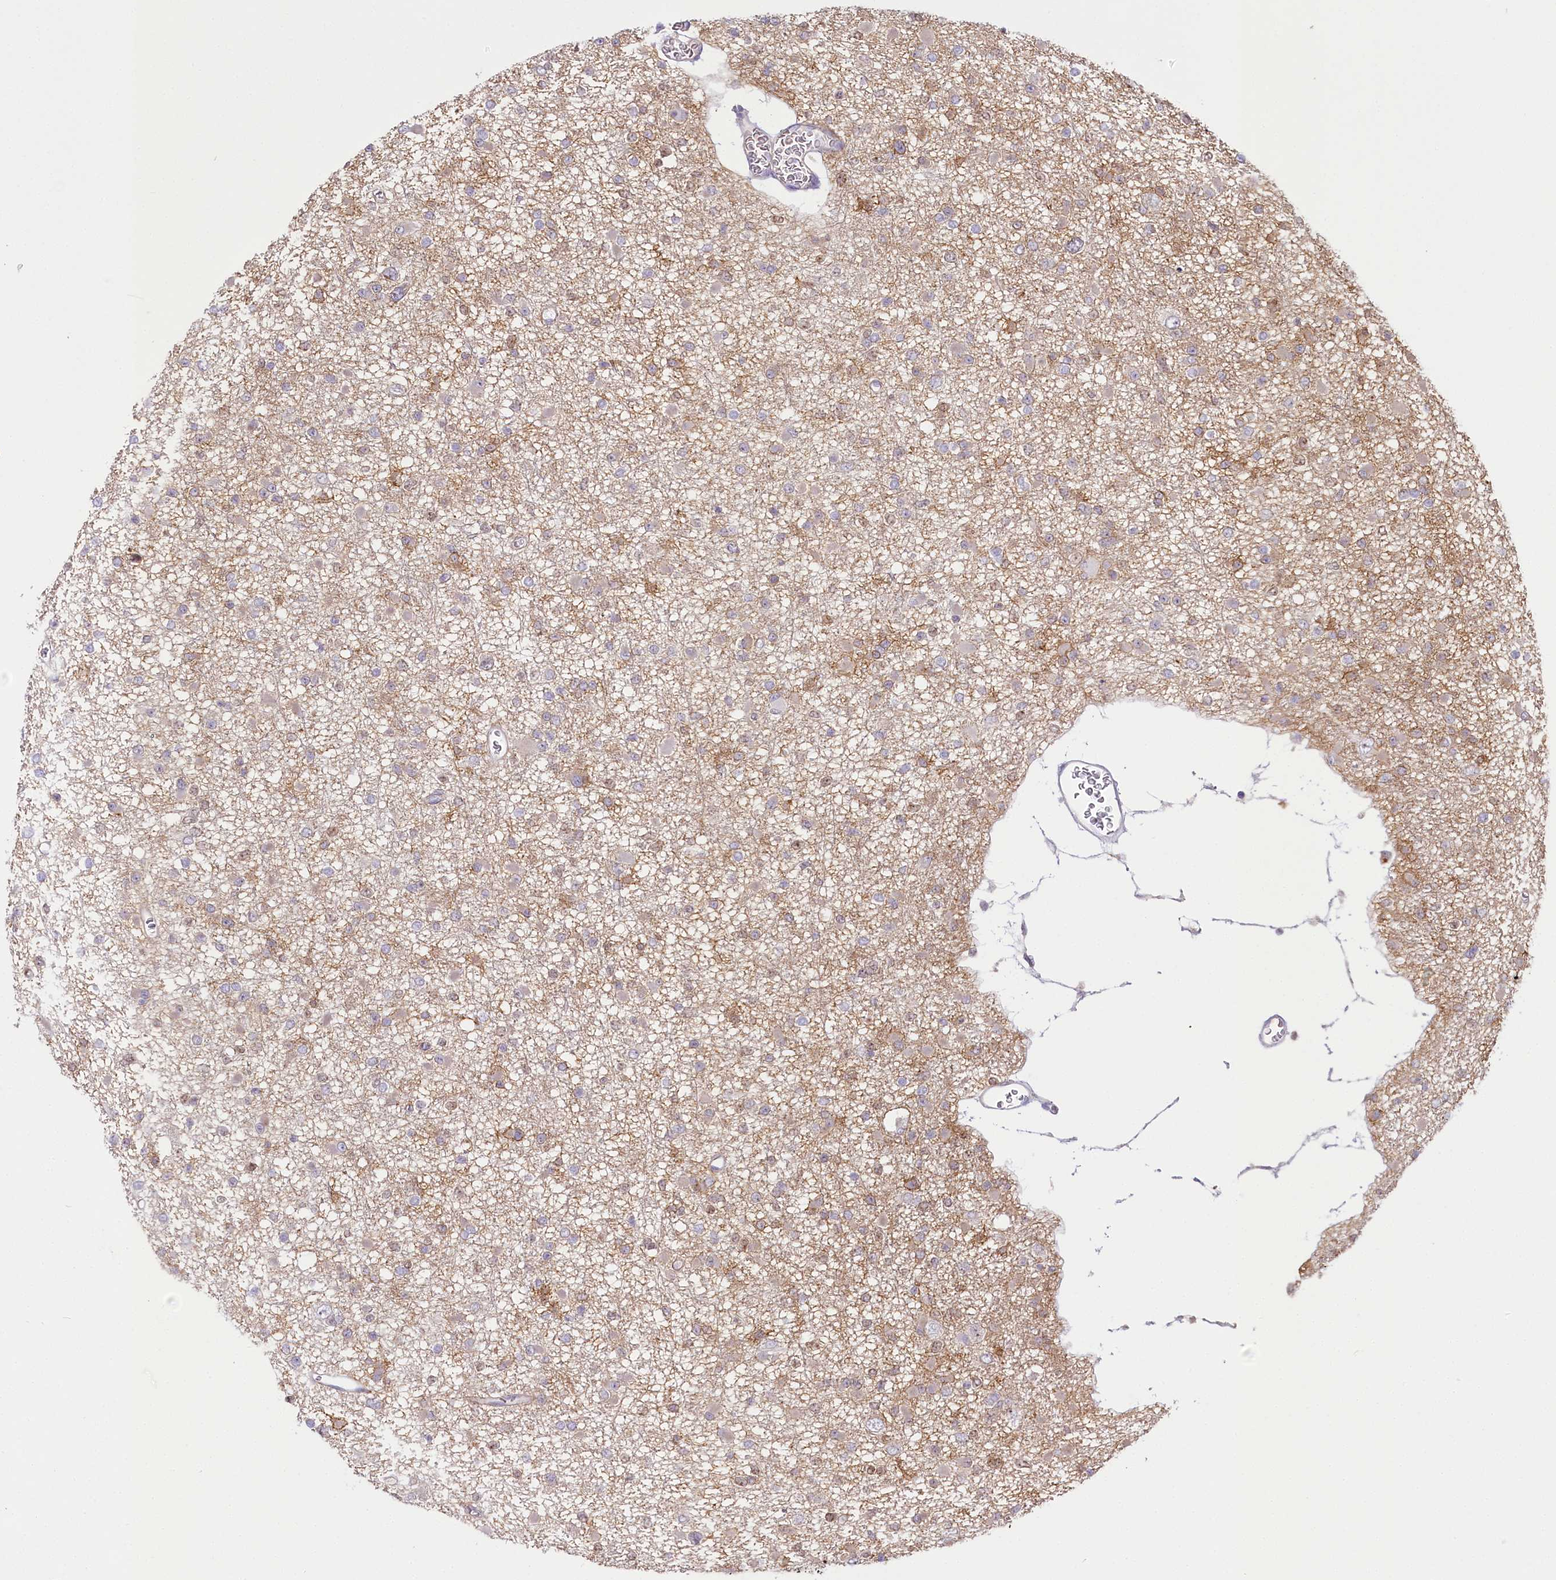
{"staining": {"intensity": "weak", "quantity": "<25%", "location": "cytoplasmic/membranous"}, "tissue": "glioma", "cell_type": "Tumor cells", "image_type": "cancer", "snomed": [{"axis": "morphology", "description": "Glioma, malignant, Low grade"}, {"axis": "topography", "description": "Brain"}], "caption": "Tumor cells show no significant positivity in glioma.", "gene": "ZNF226", "patient": {"sex": "female", "age": 22}}